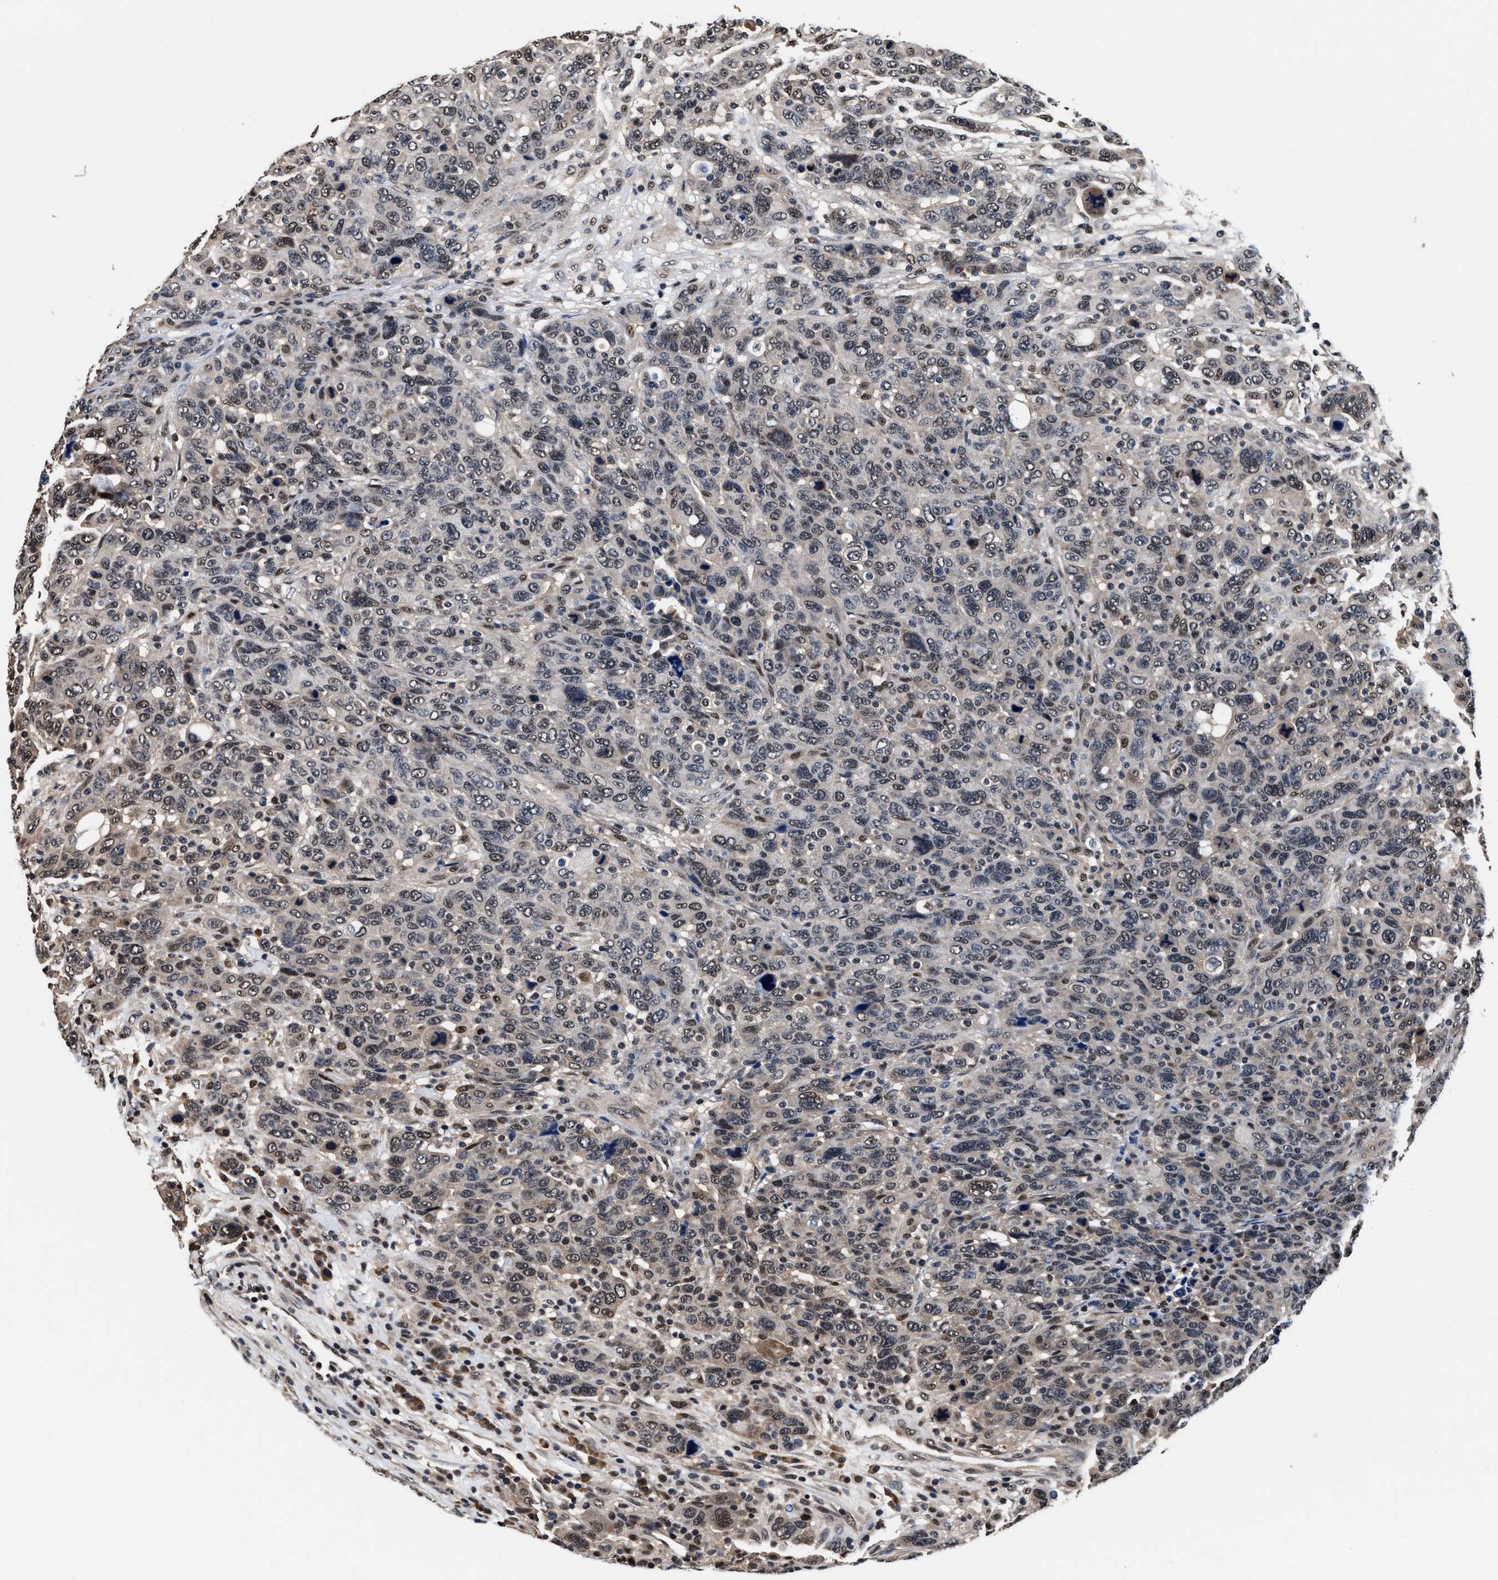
{"staining": {"intensity": "moderate", "quantity": "25%-75%", "location": "nuclear"}, "tissue": "breast cancer", "cell_type": "Tumor cells", "image_type": "cancer", "snomed": [{"axis": "morphology", "description": "Duct carcinoma"}, {"axis": "topography", "description": "Breast"}], "caption": "A brown stain highlights moderate nuclear staining of a protein in breast cancer tumor cells.", "gene": "USP16", "patient": {"sex": "female", "age": 37}}